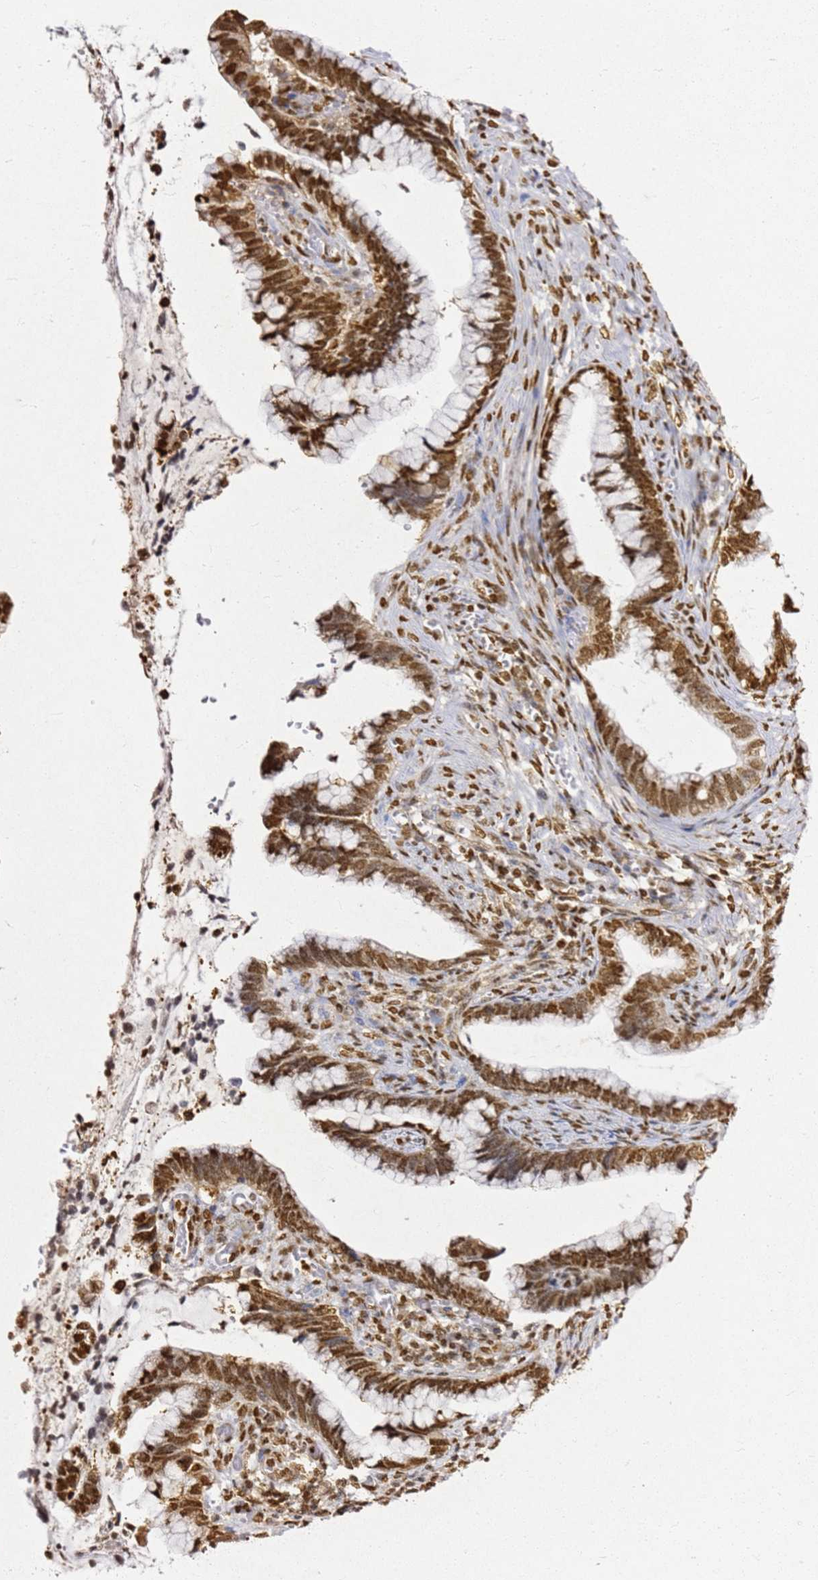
{"staining": {"intensity": "strong", "quantity": ">75%", "location": "nuclear"}, "tissue": "cervical cancer", "cell_type": "Tumor cells", "image_type": "cancer", "snomed": [{"axis": "morphology", "description": "Adenocarcinoma, NOS"}, {"axis": "topography", "description": "Cervix"}], "caption": "High-magnification brightfield microscopy of cervical adenocarcinoma stained with DAB (brown) and counterstained with hematoxylin (blue). tumor cells exhibit strong nuclear positivity is seen in approximately>75% of cells.", "gene": "APEX1", "patient": {"sex": "female", "age": 44}}